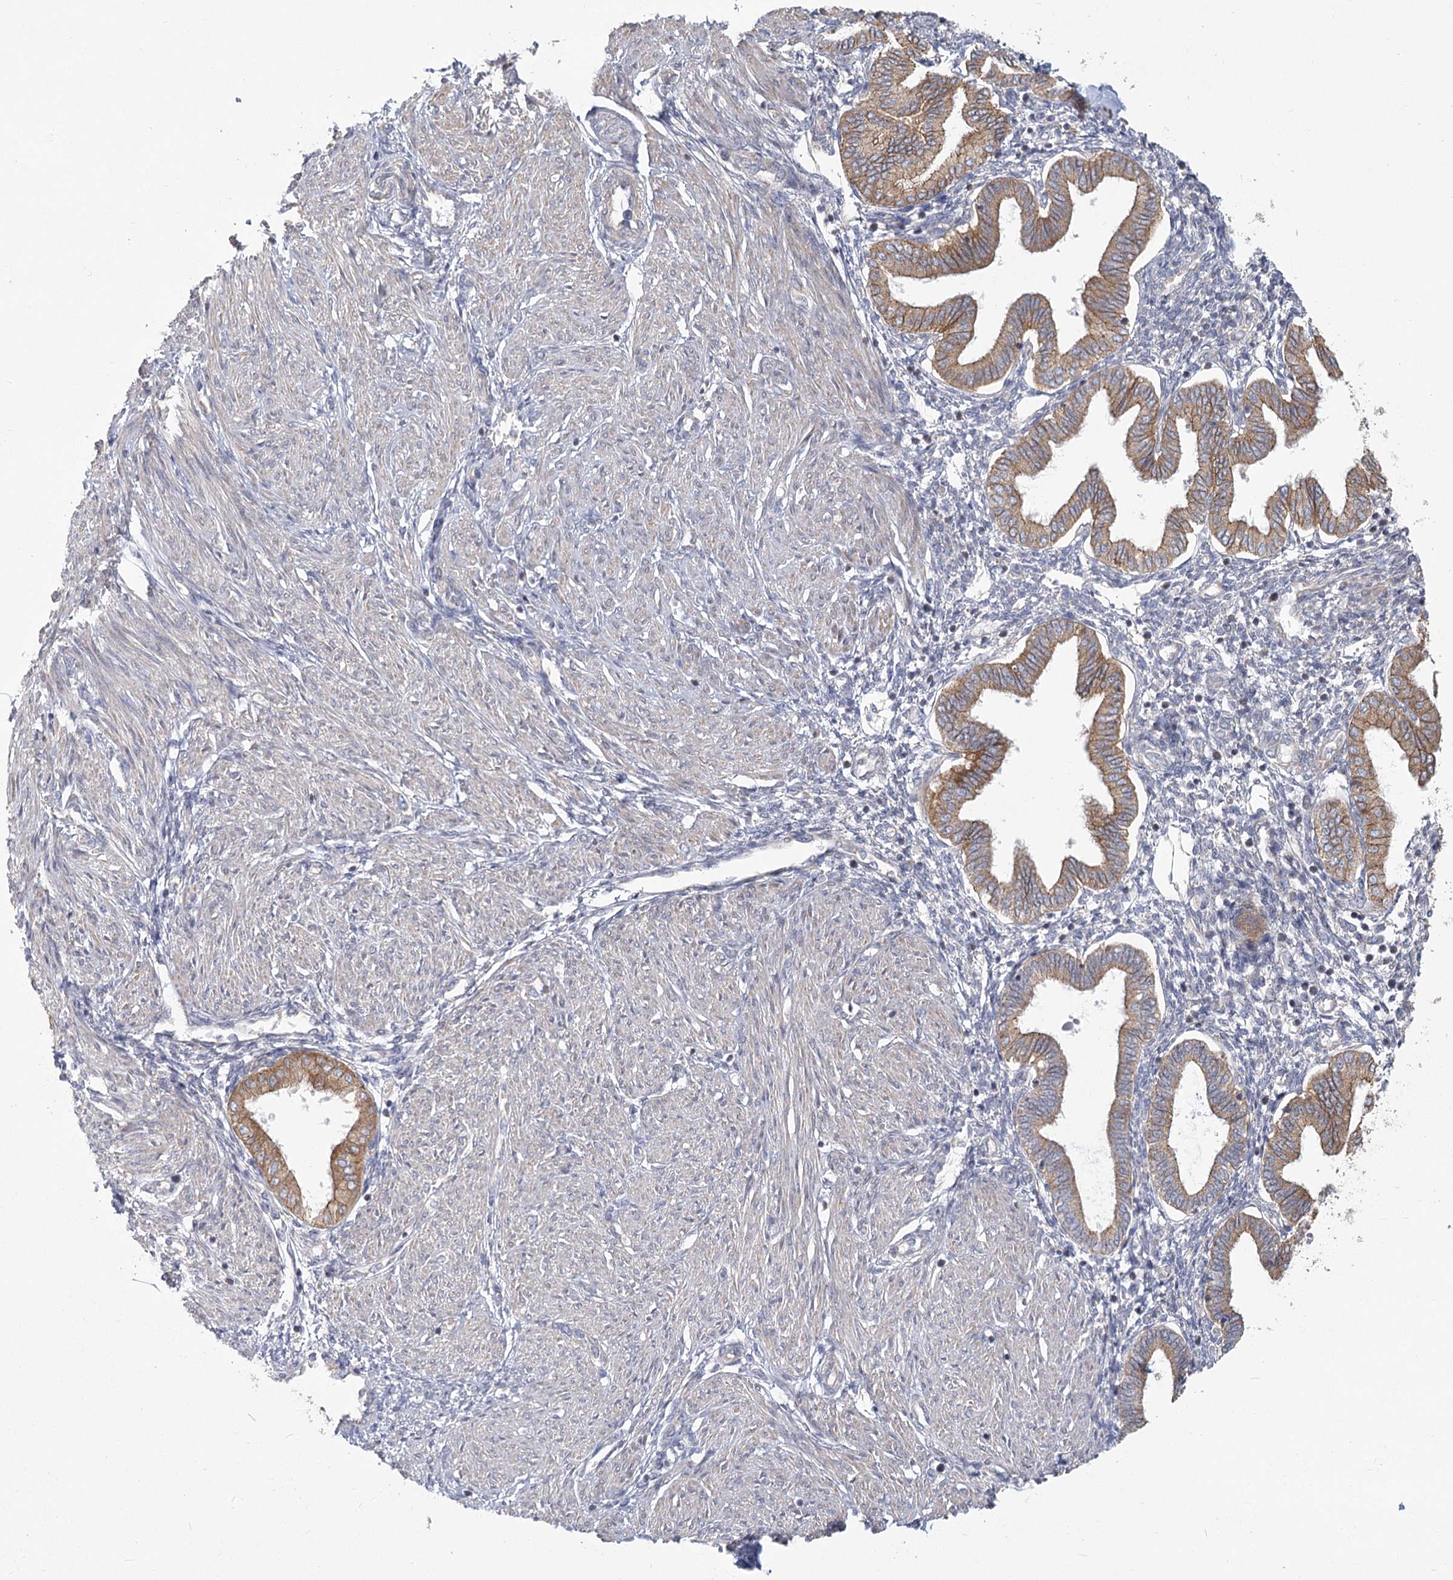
{"staining": {"intensity": "negative", "quantity": "none", "location": "none"}, "tissue": "endometrium", "cell_type": "Cells in endometrial stroma", "image_type": "normal", "snomed": [{"axis": "morphology", "description": "Normal tissue, NOS"}, {"axis": "topography", "description": "Endometrium"}], "caption": "Immunohistochemical staining of benign endometrium displays no significant expression in cells in endometrial stroma. (DAB (3,3'-diaminobenzidine) immunohistochemistry visualized using brightfield microscopy, high magnification).", "gene": "CNTLN", "patient": {"sex": "female", "age": 53}}